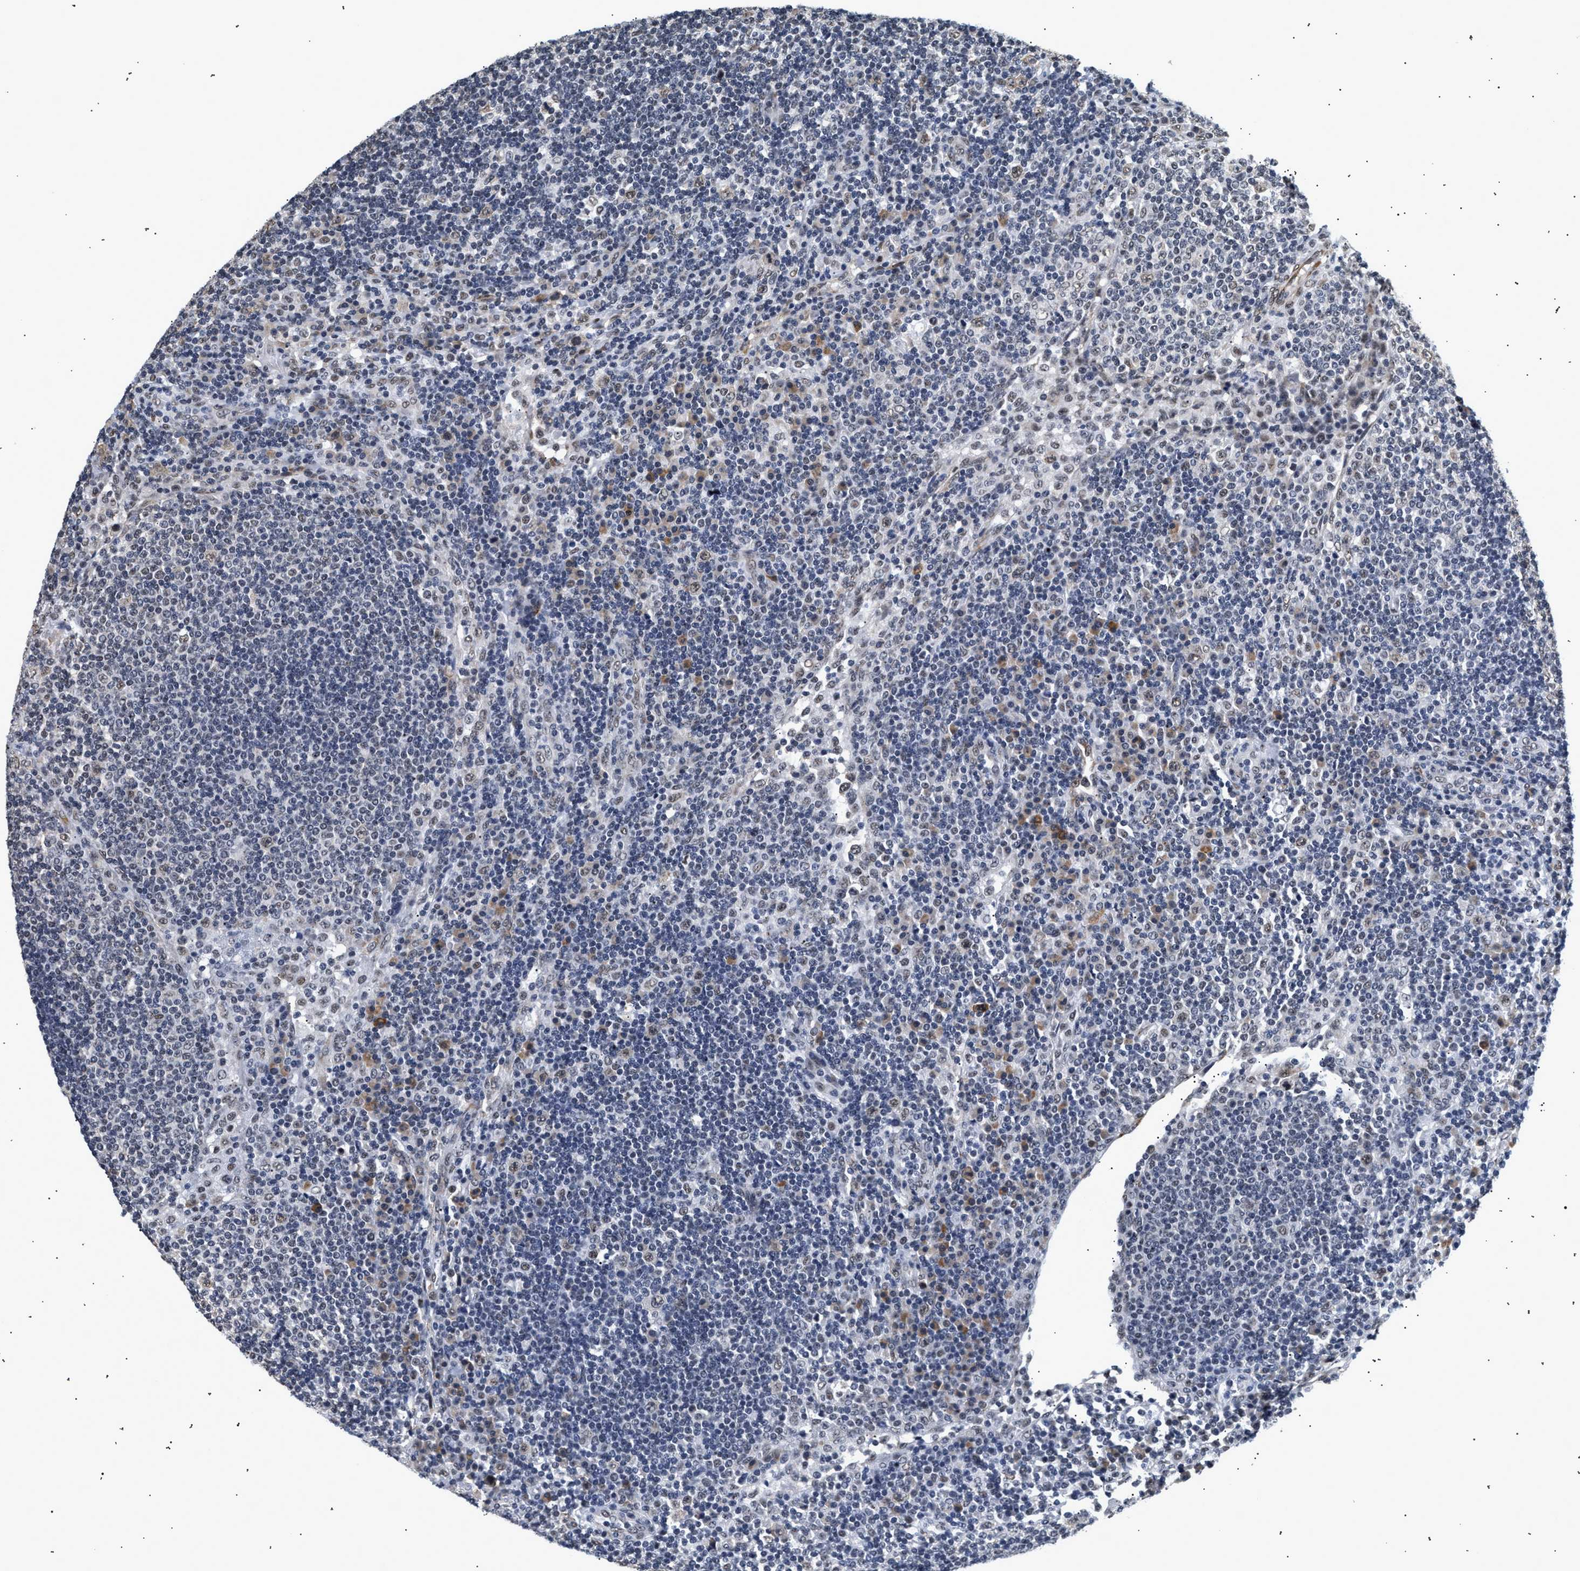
{"staining": {"intensity": "negative", "quantity": "none", "location": "none"}, "tissue": "lymph node", "cell_type": "Germinal center cells", "image_type": "normal", "snomed": [{"axis": "morphology", "description": "Normal tissue, NOS"}, {"axis": "topography", "description": "Lymph node"}], "caption": "An immunohistochemistry (IHC) photomicrograph of normal lymph node is shown. There is no staining in germinal center cells of lymph node. (DAB immunohistochemistry, high magnification).", "gene": "THOC1", "patient": {"sex": "female", "age": 53}}